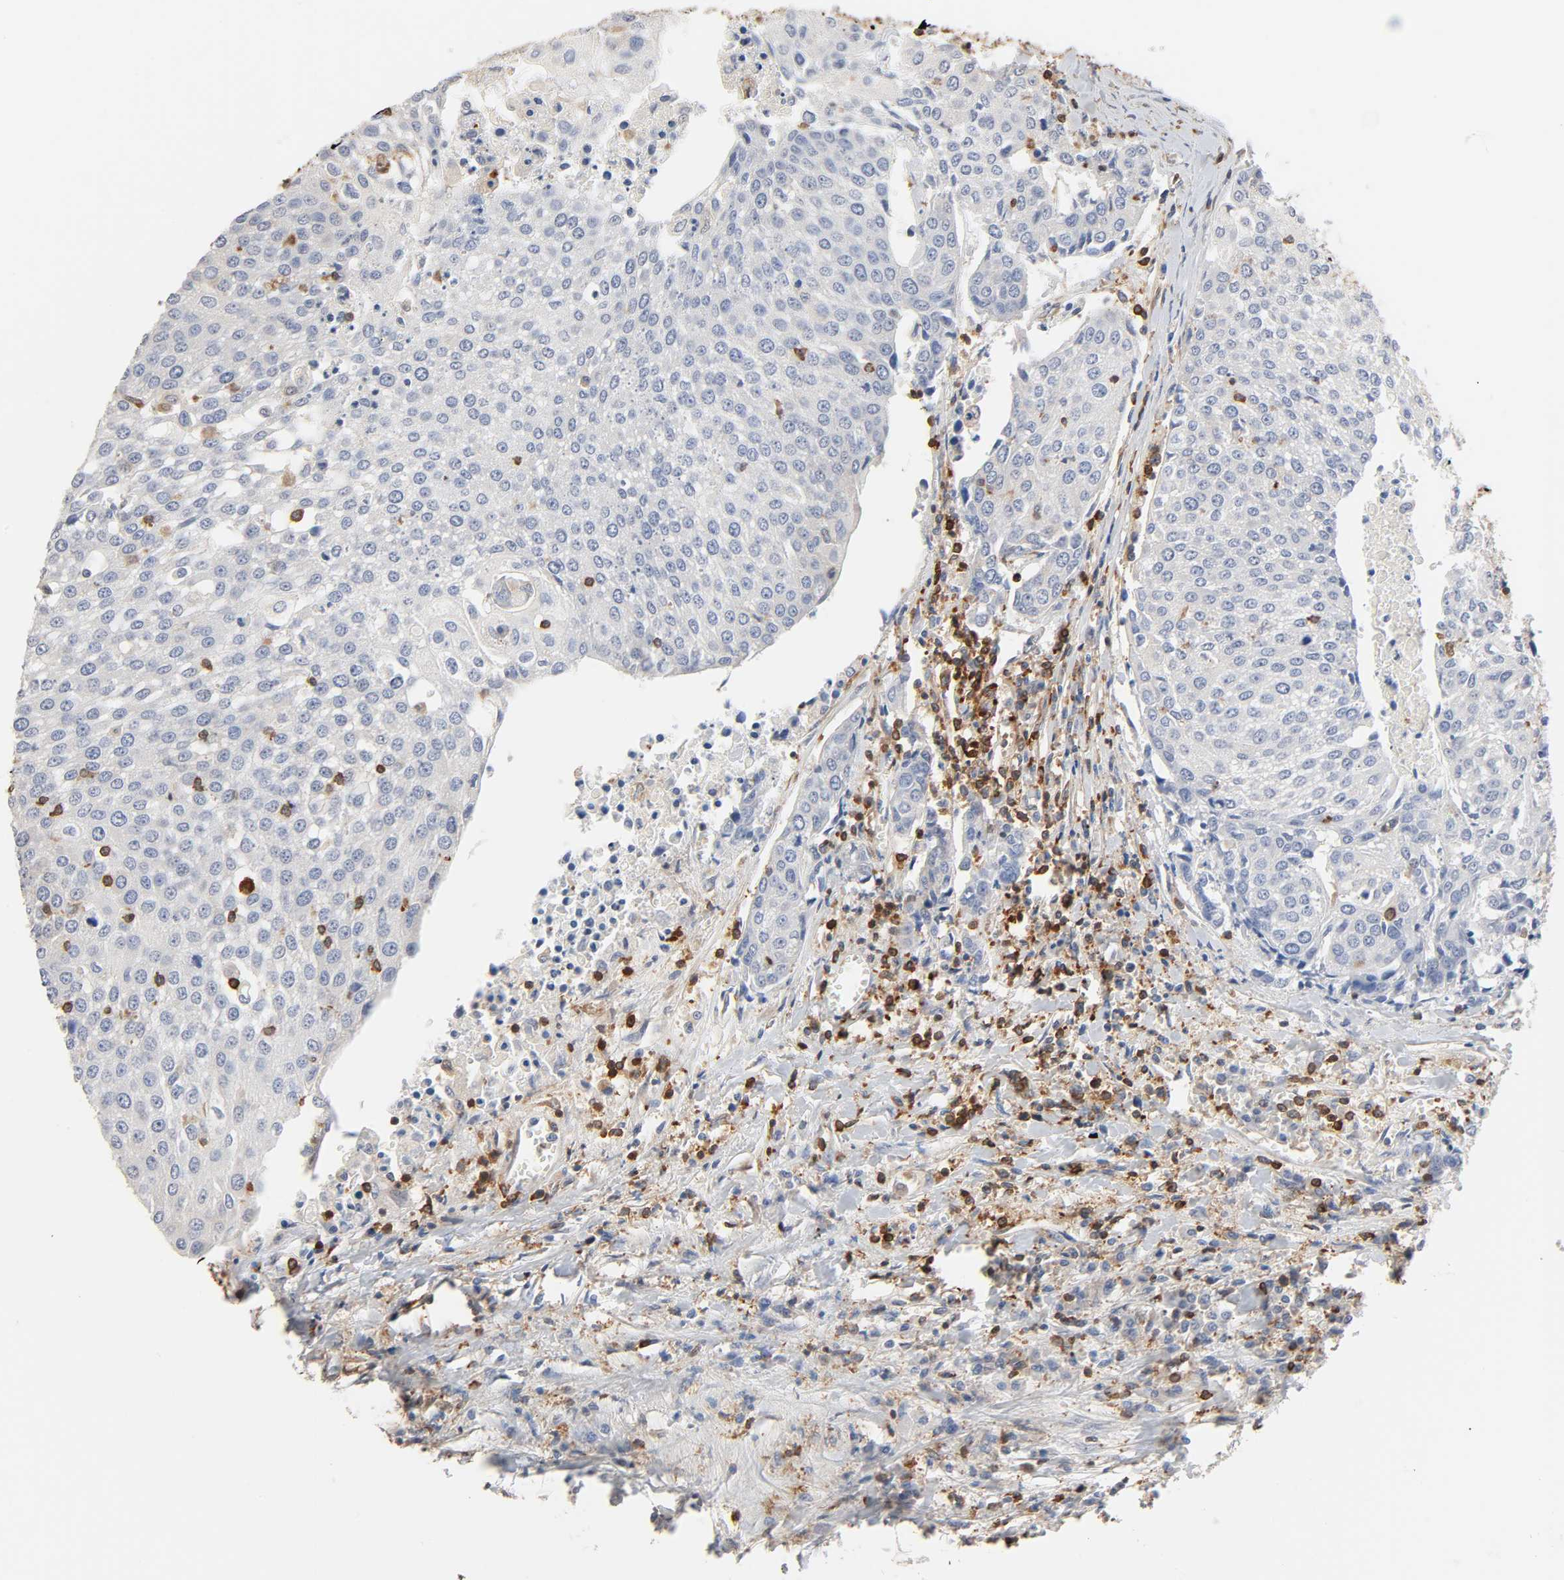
{"staining": {"intensity": "negative", "quantity": "none", "location": "none"}, "tissue": "urothelial cancer", "cell_type": "Tumor cells", "image_type": "cancer", "snomed": [{"axis": "morphology", "description": "Urothelial carcinoma, High grade"}, {"axis": "topography", "description": "Urinary bladder"}], "caption": "High-grade urothelial carcinoma stained for a protein using immunohistochemistry reveals no positivity tumor cells.", "gene": "BIN1", "patient": {"sex": "female", "age": 85}}